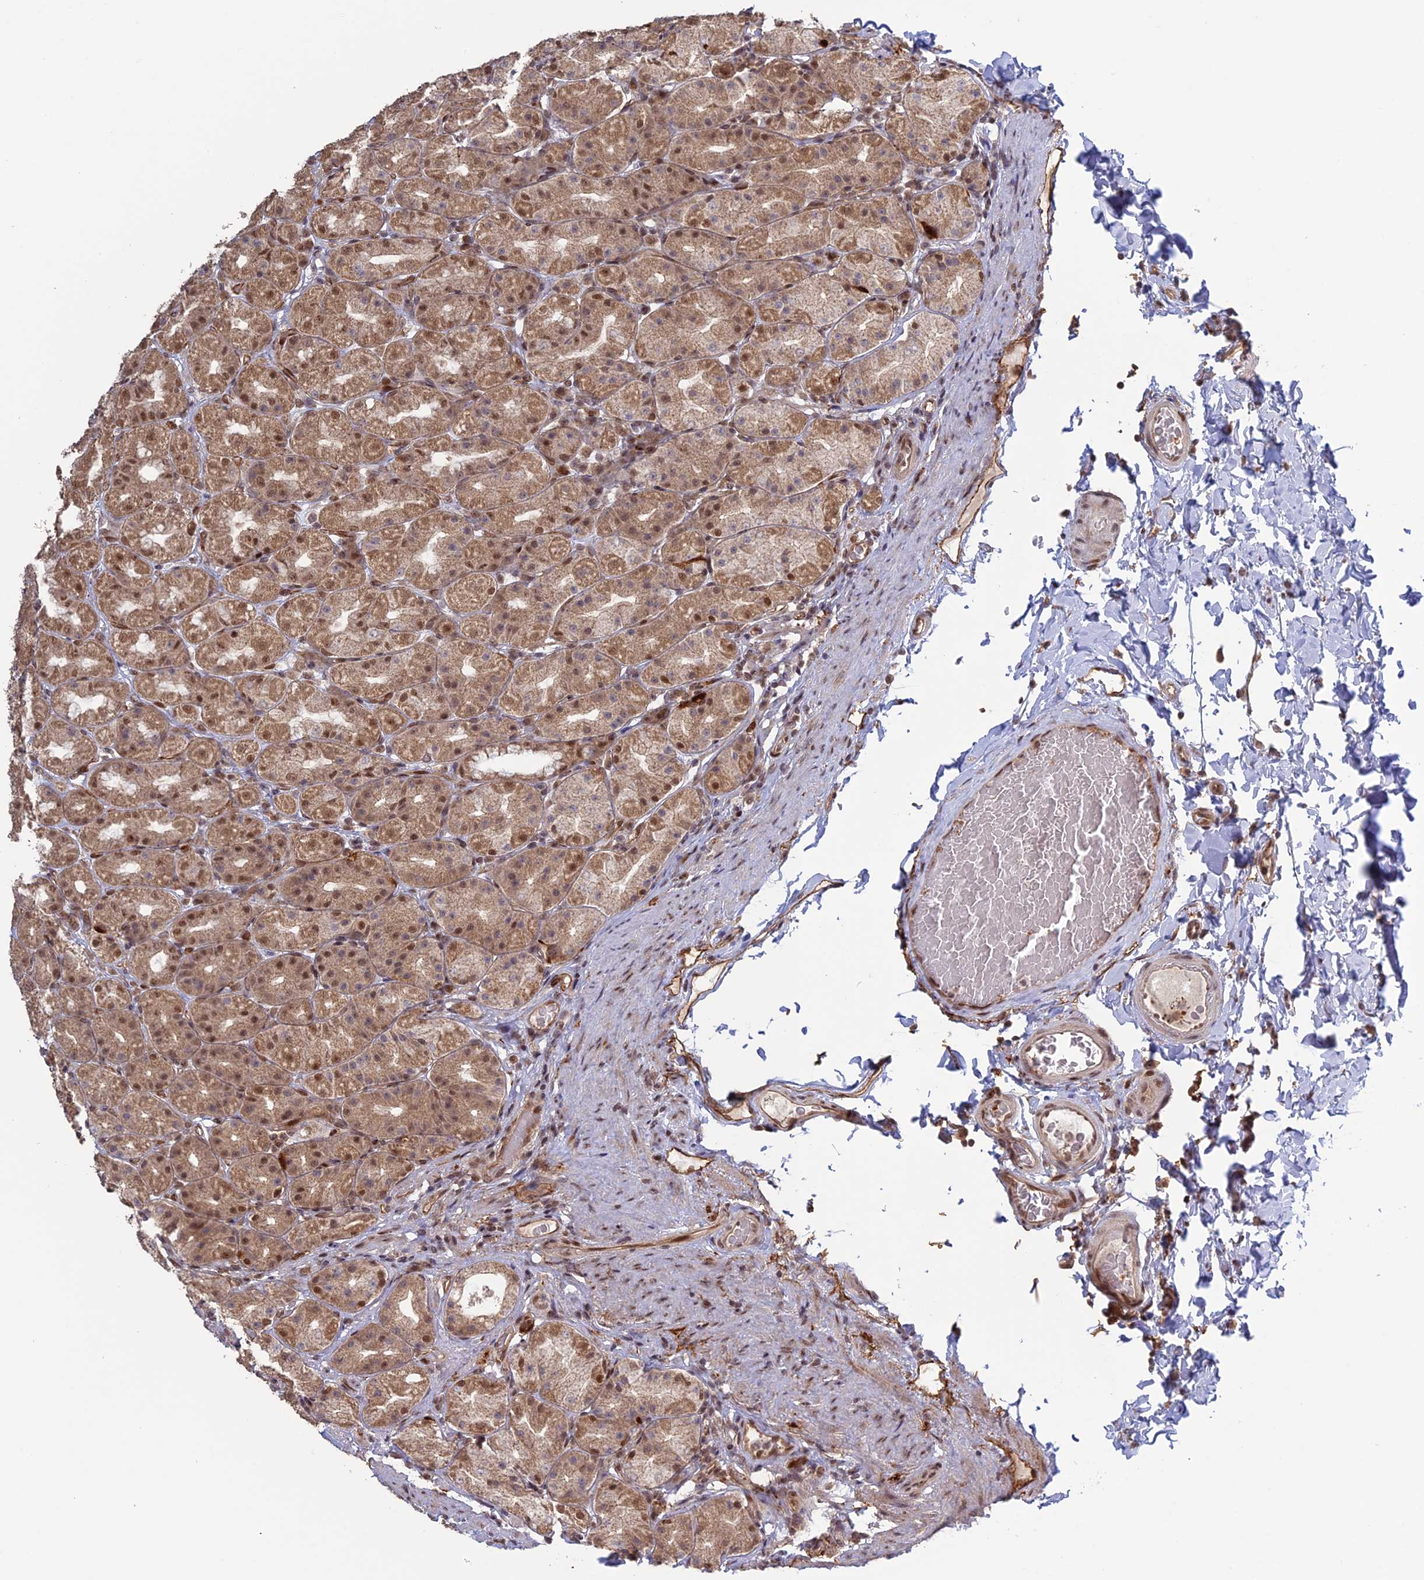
{"staining": {"intensity": "moderate", "quantity": ">75%", "location": "cytoplasmic/membranous,nuclear"}, "tissue": "stomach", "cell_type": "Glandular cells", "image_type": "normal", "snomed": [{"axis": "morphology", "description": "Normal tissue, NOS"}, {"axis": "topography", "description": "Stomach, upper"}], "caption": "Stomach stained with a brown dye shows moderate cytoplasmic/membranous,nuclear positive expression in approximately >75% of glandular cells.", "gene": "PKIG", "patient": {"sex": "male", "age": 68}}